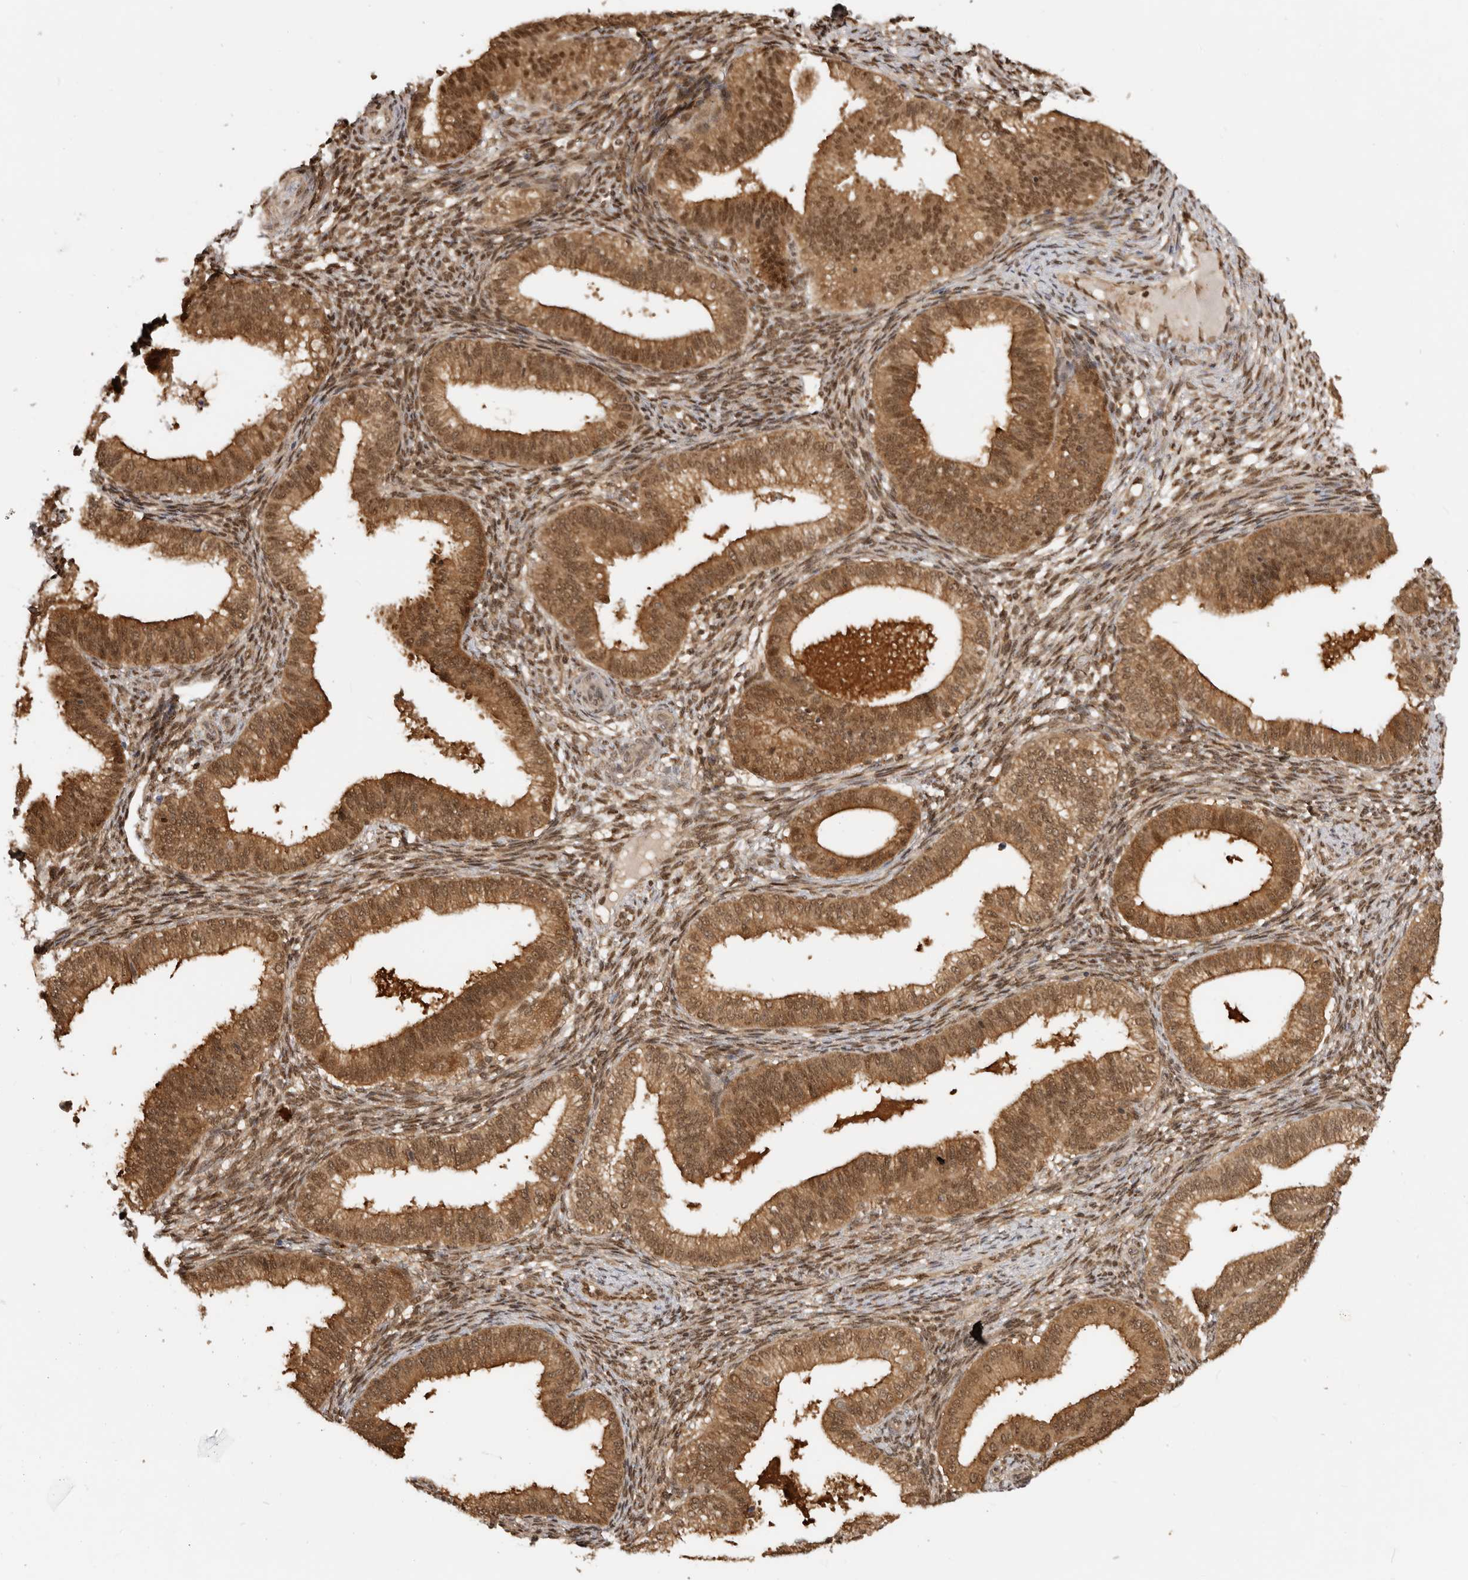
{"staining": {"intensity": "moderate", "quantity": ">75%", "location": "cytoplasmic/membranous,nuclear"}, "tissue": "endometrium", "cell_type": "Cells in endometrial stroma", "image_type": "normal", "snomed": [{"axis": "morphology", "description": "Normal tissue, NOS"}, {"axis": "topography", "description": "Endometrium"}], "caption": "Immunohistochemical staining of benign endometrium exhibits medium levels of moderate cytoplasmic/membranous,nuclear positivity in approximately >75% of cells in endometrial stroma.", "gene": "ADPRS", "patient": {"sex": "female", "age": 39}}